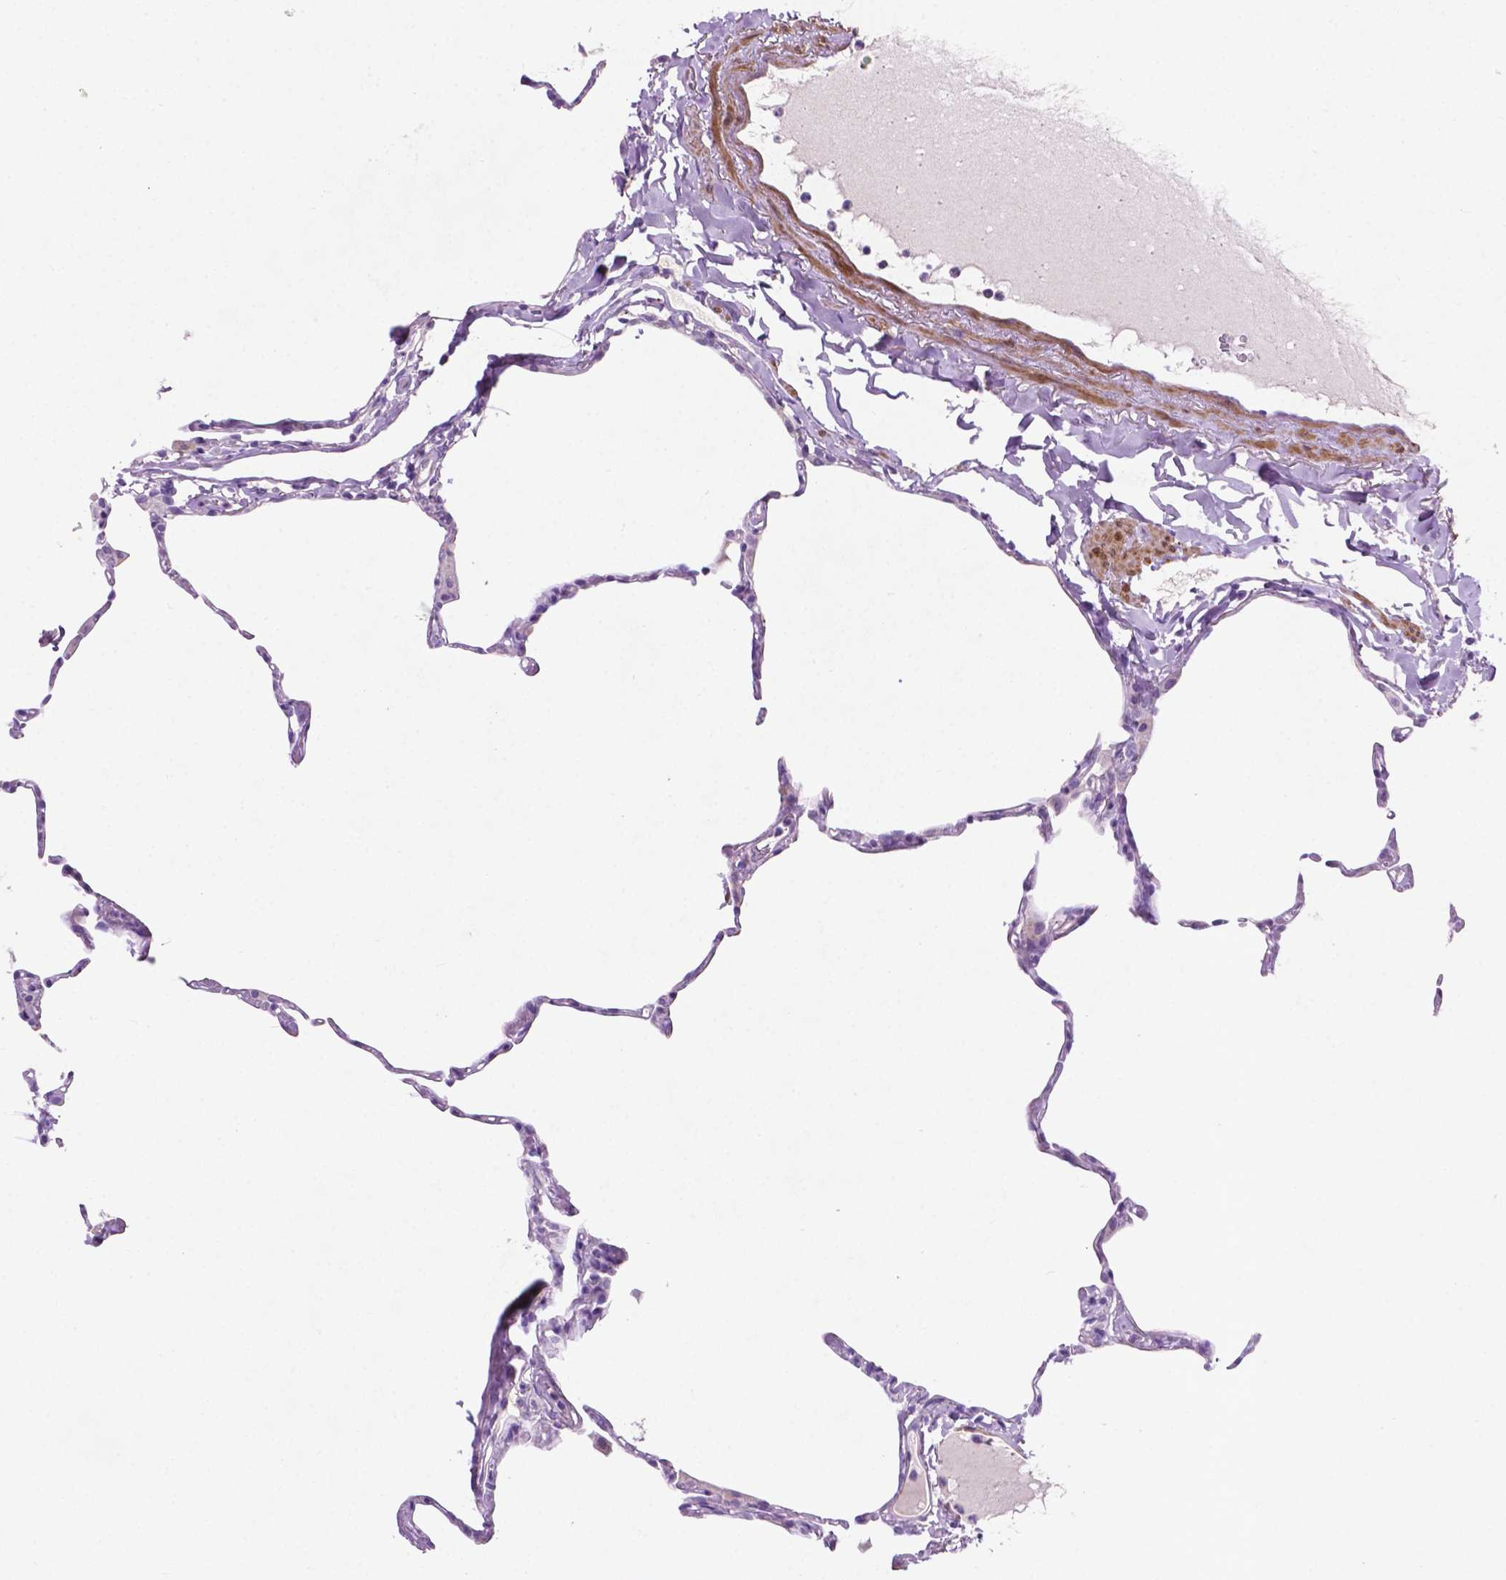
{"staining": {"intensity": "negative", "quantity": "none", "location": "none"}, "tissue": "lung", "cell_type": "Alveolar cells", "image_type": "normal", "snomed": [{"axis": "morphology", "description": "Normal tissue, NOS"}, {"axis": "topography", "description": "Lung"}], "caption": "Histopathology image shows no significant protein positivity in alveolar cells of benign lung.", "gene": "ASPG", "patient": {"sex": "male", "age": 65}}